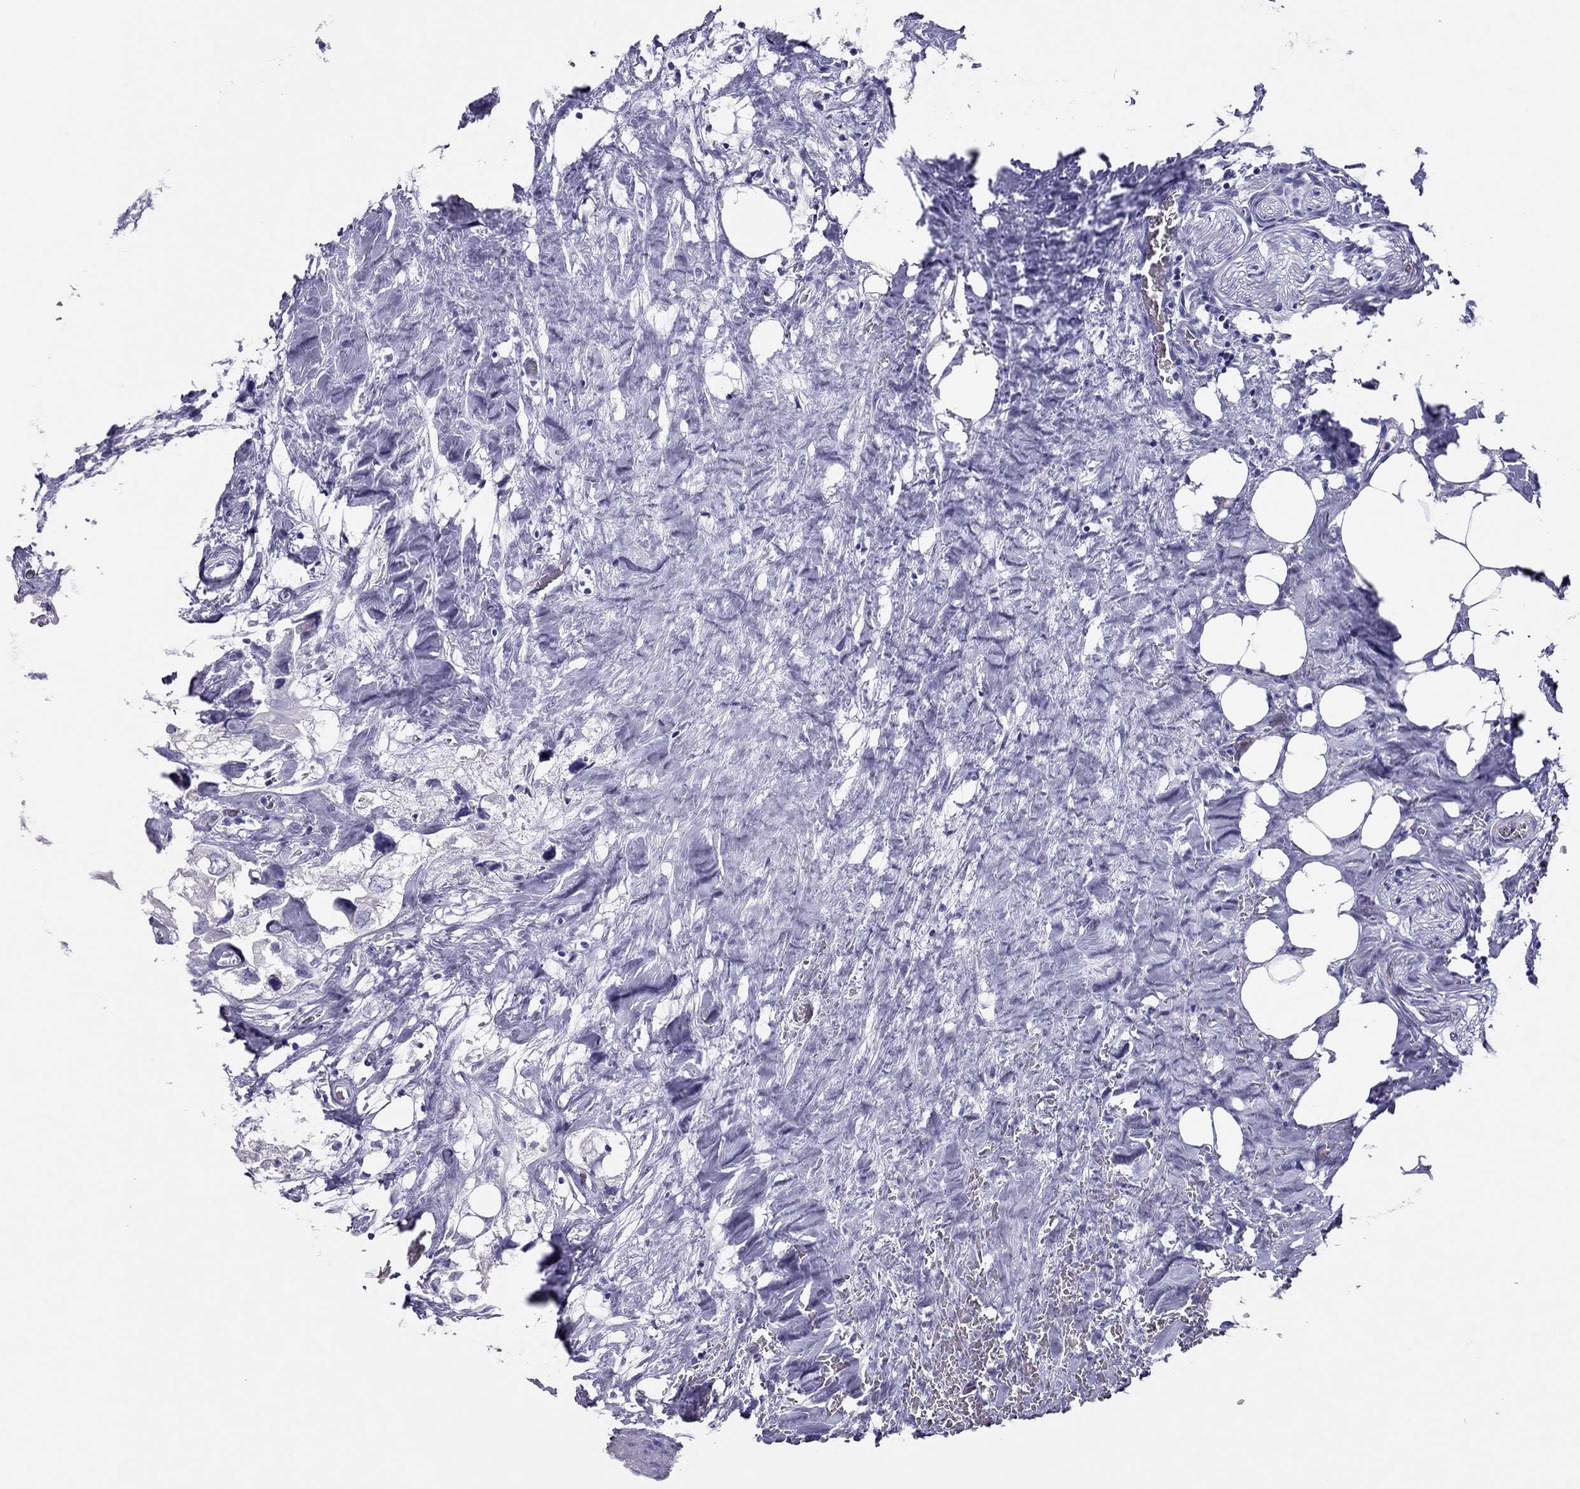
{"staining": {"intensity": "negative", "quantity": "none", "location": "none"}, "tissue": "urothelial cancer", "cell_type": "Tumor cells", "image_type": "cancer", "snomed": [{"axis": "morphology", "description": "Urothelial carcinoma, High grade"}, {"axis": "topography", "description": "Urinary bladder"}], "caption": "This is an immunohistochemistry image of urothelial cancer. There is no staining in tumor cells.", "gene": "TSHB", "patient": {"sex": "male", "age": 59}}